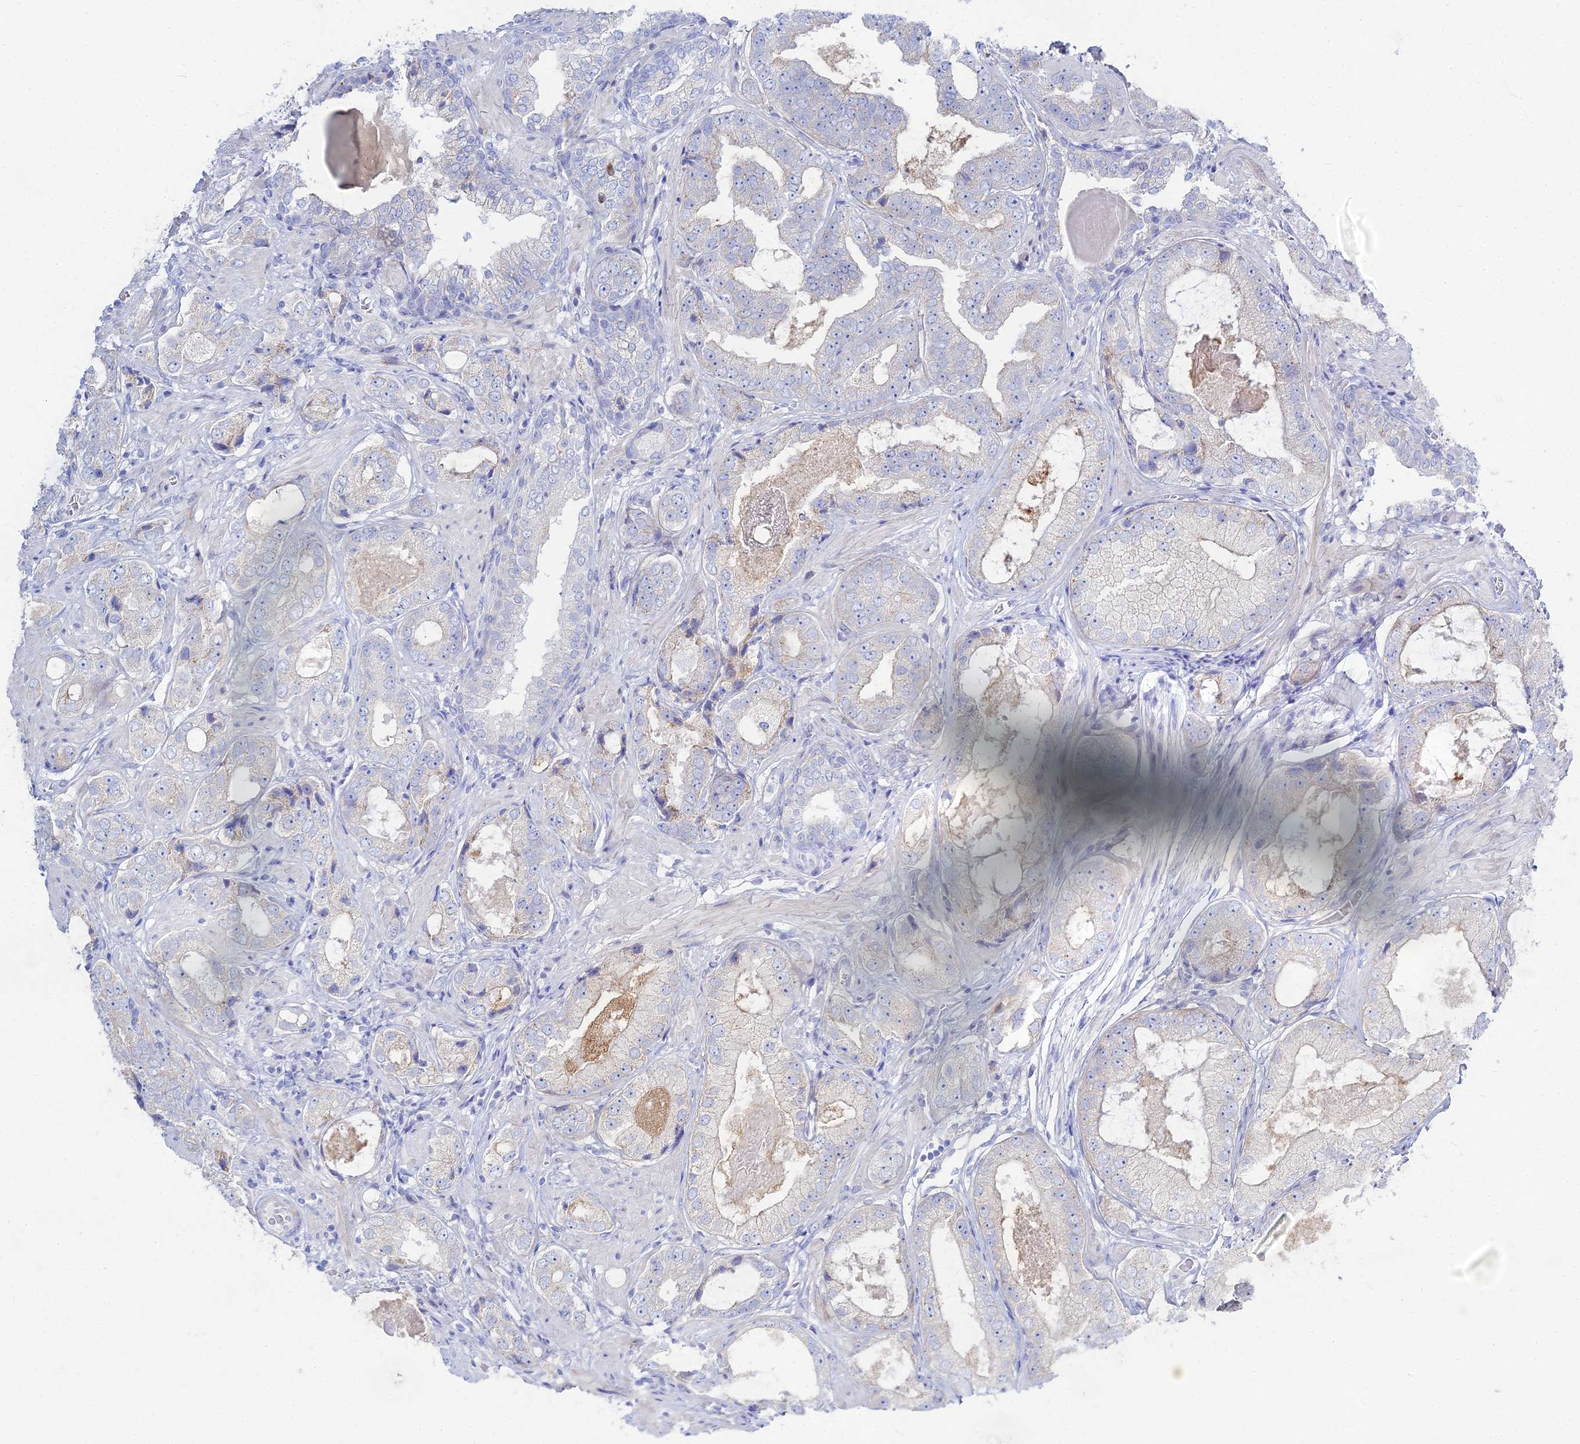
{"staining": {"intensity": "negative", "quantity": "none", "location": "none"}, "tissue": "prostate cancer", "cell_type": "Tumor cells", "image_type": "cancer", "snomed": [{"axis": "morphology", "description": "Adenocarcinoma, High grade"}, {"axis": "topography", "description": "Prostate"}], "caption": "A micrograph of high-grade adenocarcinoma (prostate) stained for a protein reveals no brown staining in tumor cells.", "gene": "DHX34", "patient": {"sex": "male", "age": 59}}